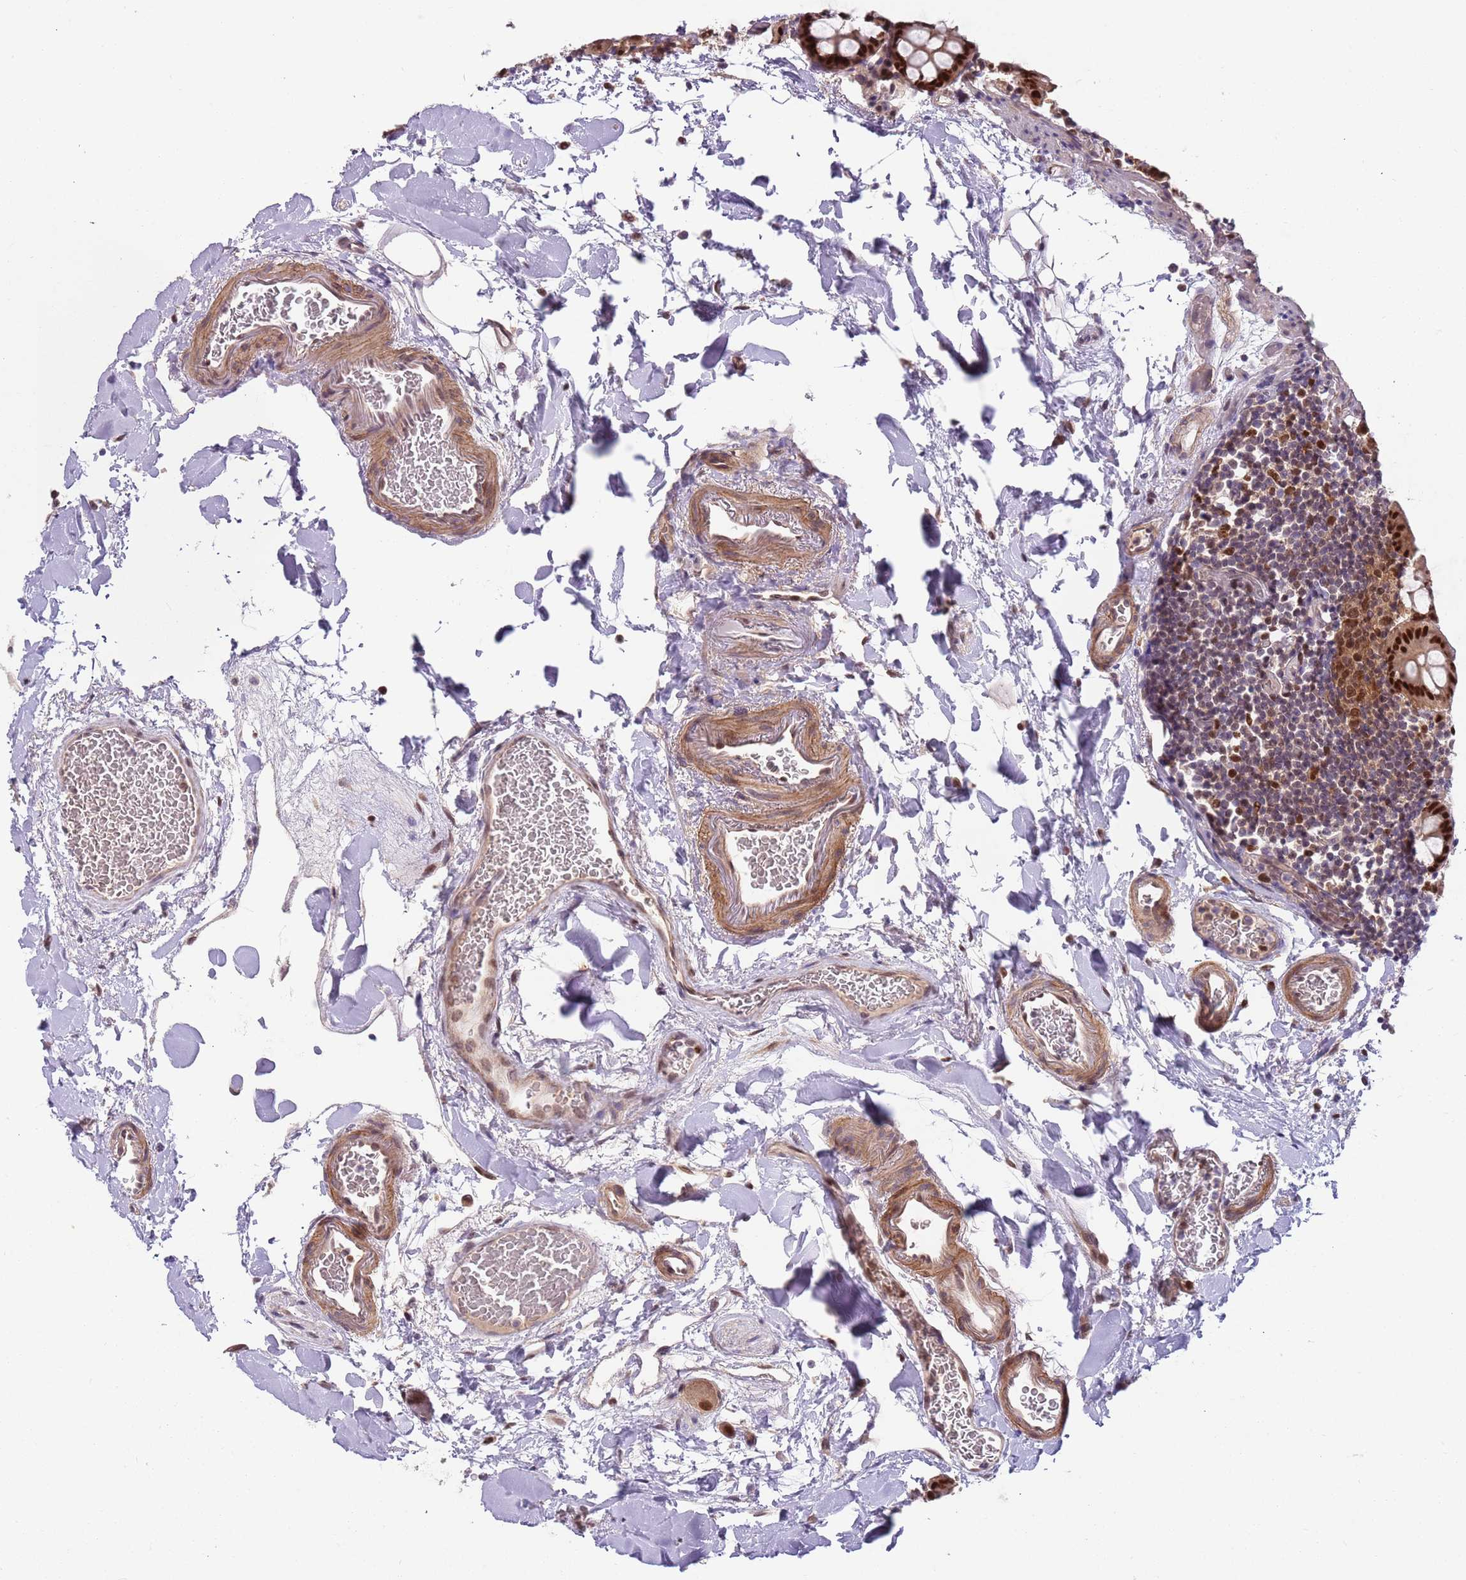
{"staining": {"intensity": "moderate", "quantity": ">75%", "location": "cytoplasmic/membranous,nuclear"}, "tissue": "colon", "cell_type": "Endothelial cells", "image_type": "normal", "snomed": [{"axis": "morphology", "description": "Normal tissue, NOS"}, {"axis": "topography", "description": "Colon"}], "caption": "Moderate cytoplasmic/membranous,nuclear positivity for a protein is present in approximately >75% of endothelial cells of benign colon using immunohistochemistry (IHC).", "gene": "RMND5B", "patient": {"sex": "male", "age": 75}}